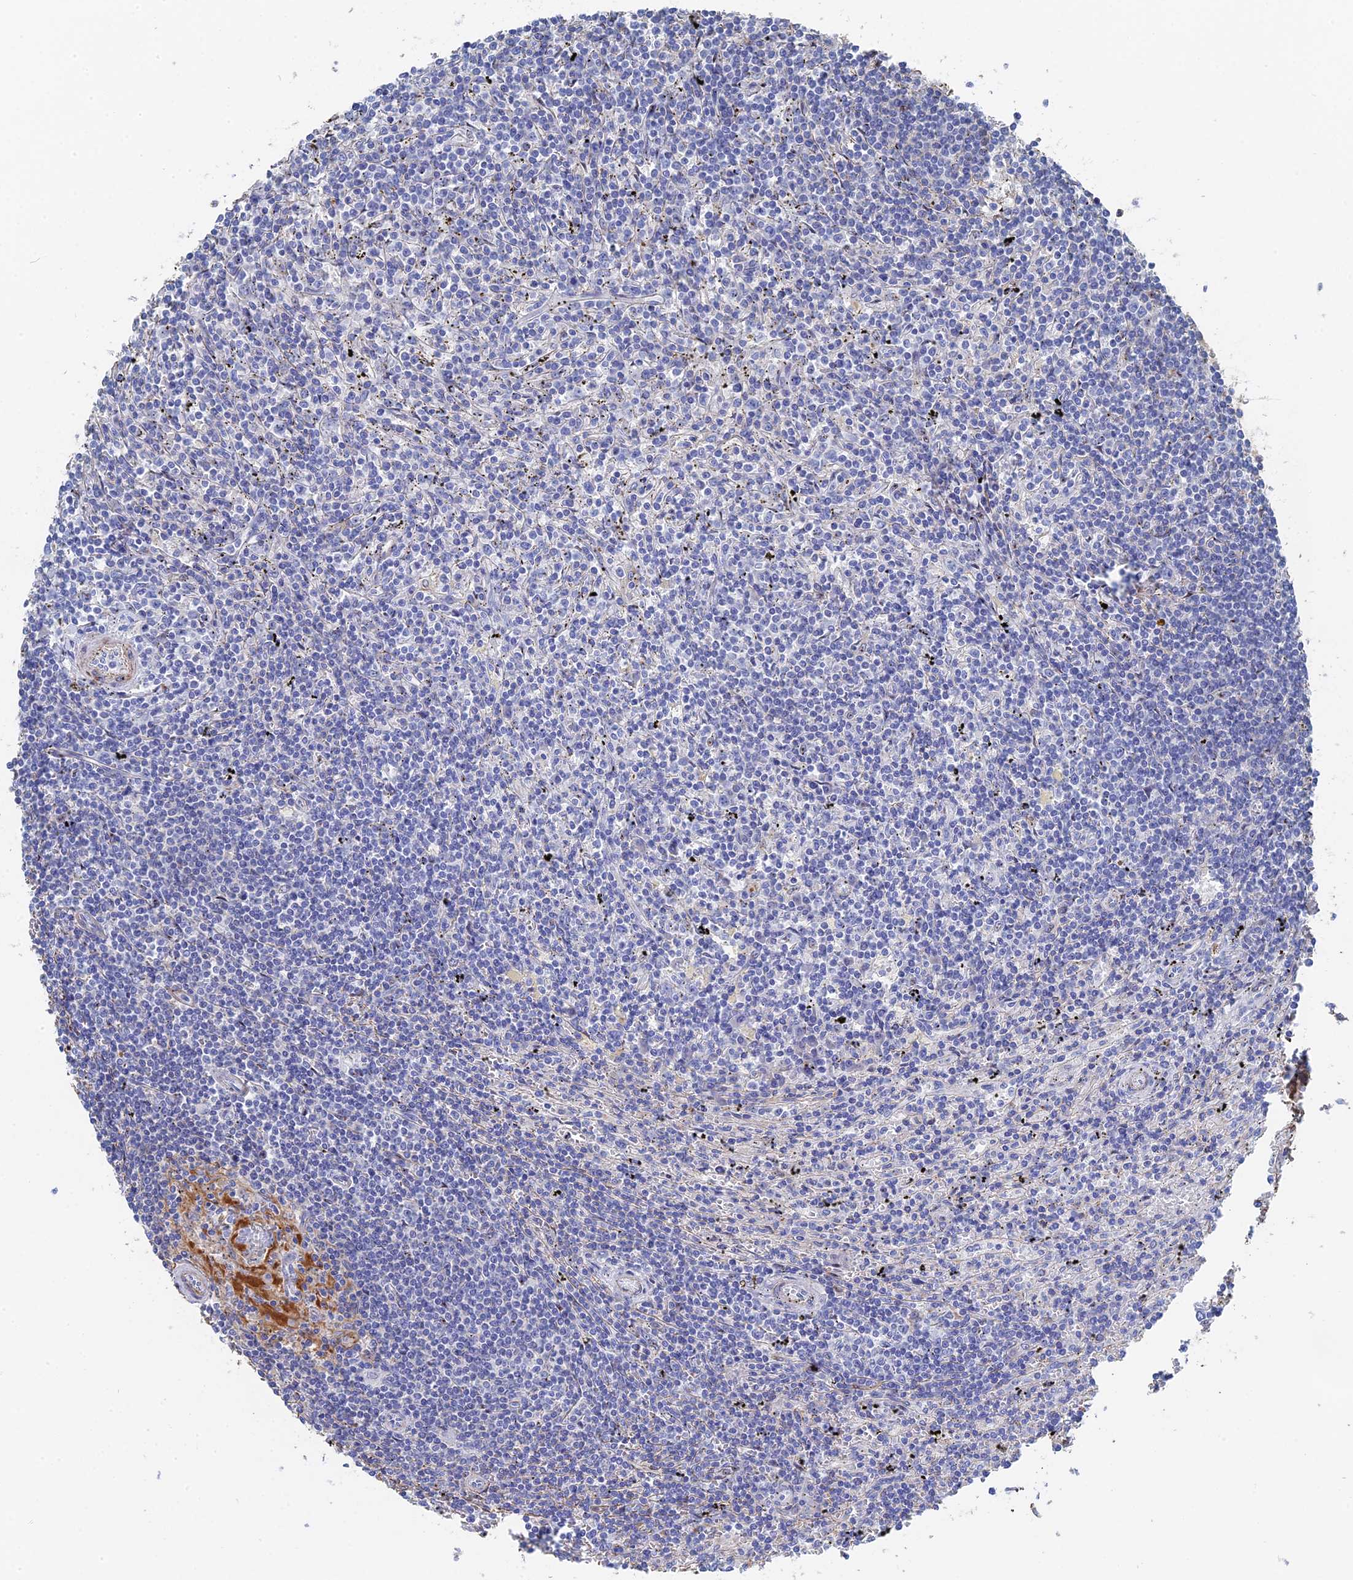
{"staining": {"intensity": "negative", "quantity": "none", "location": "none"}, "tissue": "lymphoma", "cell_type": "Tumor cells", "image_type": "cancer", "snomed": [{"axis": "morphology", "description": "Malignant lymphoma, non-Hodgkin's type, Low grade"}, {"axis": "topography", "description": "Spleen"}], "caption": "This is a image of immunohistochemistry staining of malignant lymphoma, non-Hodgkin's type (low-grade), which shows no staining in tumor cells.", "gene": "STRA6", "patient": {"sex": "male", "age": 76}}